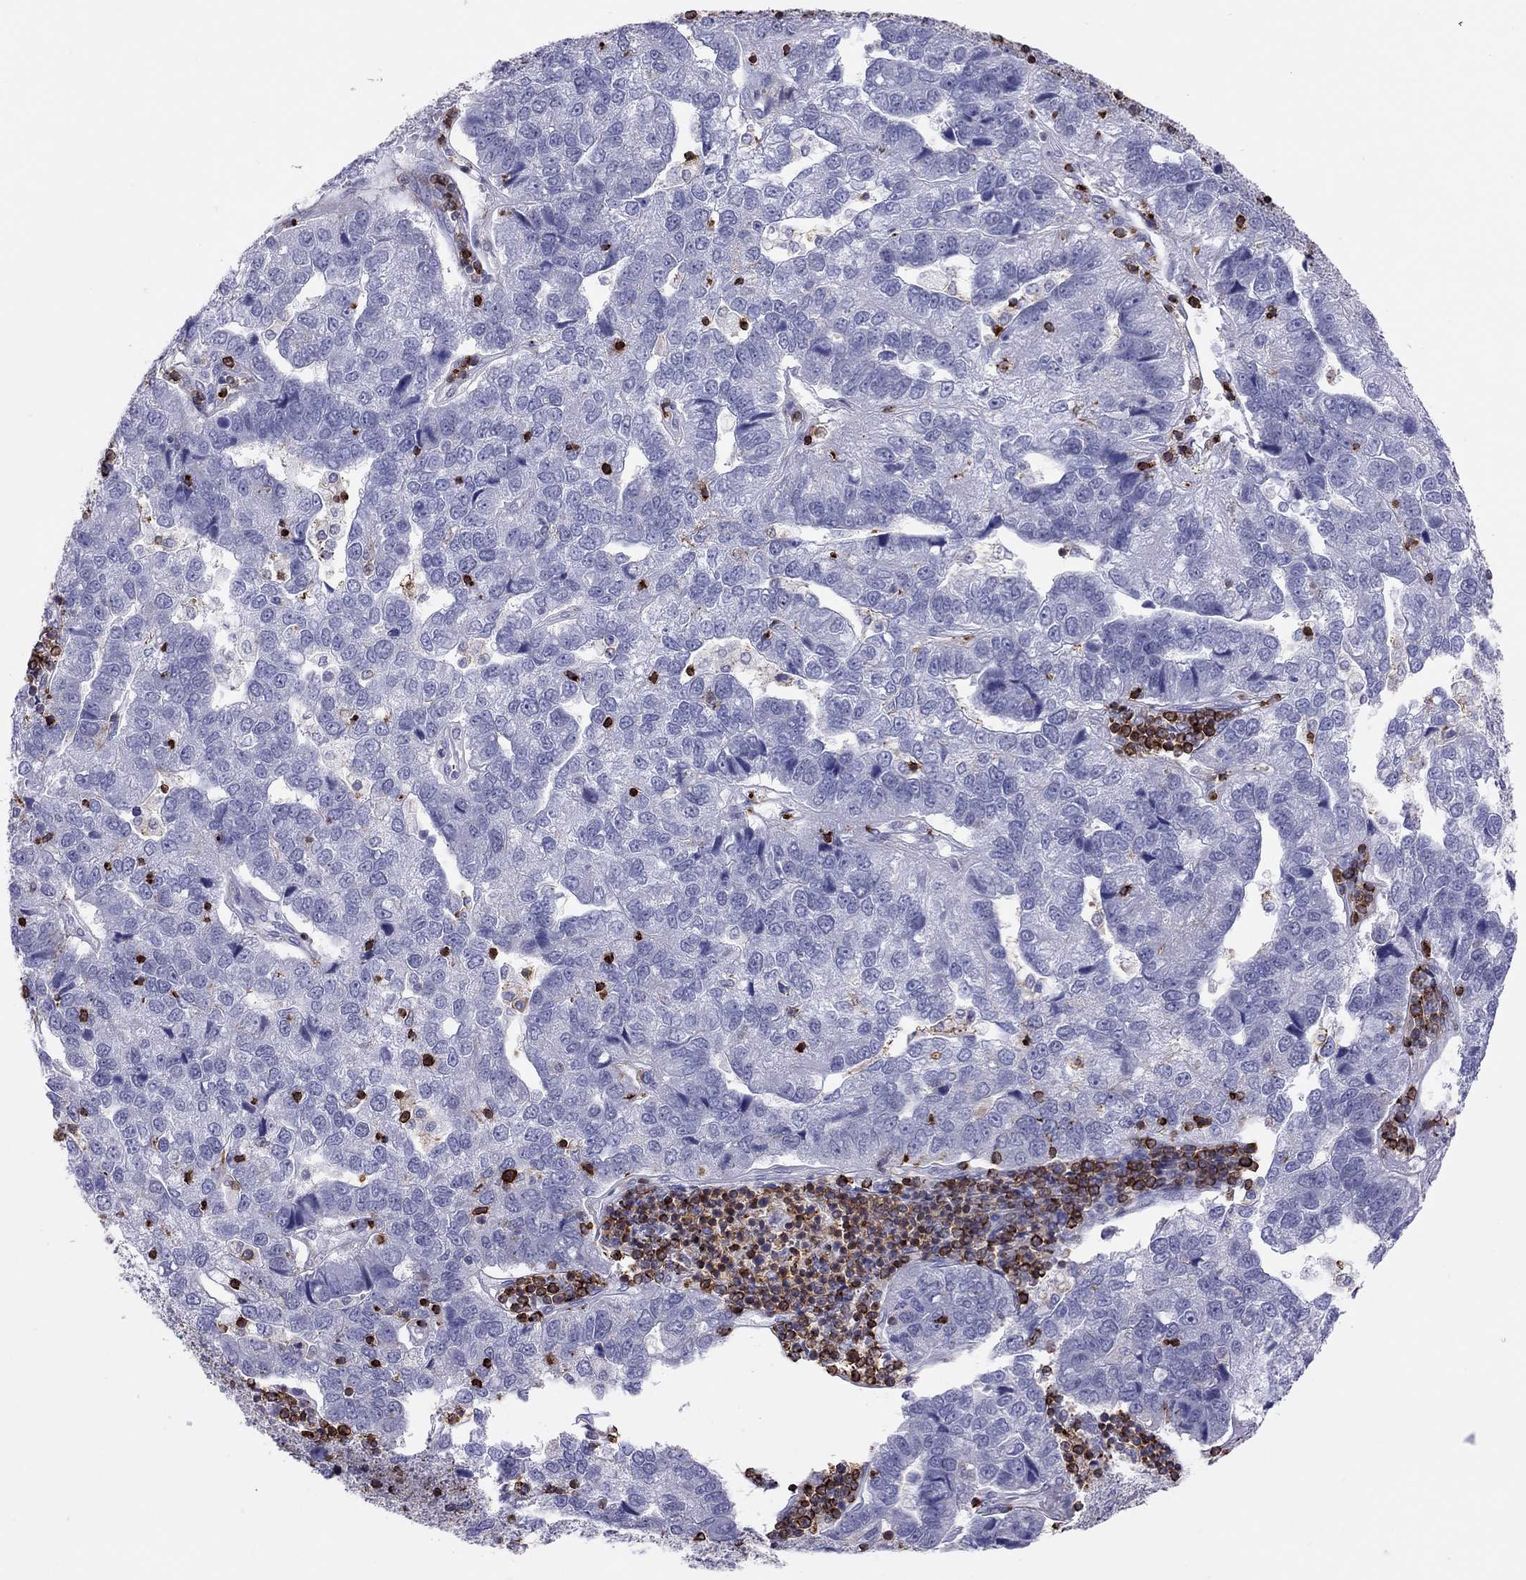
{"staining": {"intensity": "negative", "quantity": "none", "location": "none"}, "tissue": "pancreatic cancer", "cell_type": "Tumor cells", "image_type": "cancer", "snomed": [{"axis": "morphology", "description": "Adenocarcinoma, NOS"}, {"axis": "topography", "description": "Pancreas"}], "caption": "Immunohistochemistry (IHC) micrograph of neoplastic tissue: pancreatic cancer (adenocarcinoma) stained with DAB demonstrates no significant protein staining in tumor cells.", "gene": "MND1", "patient": {"sex": "female", "age": 61}}